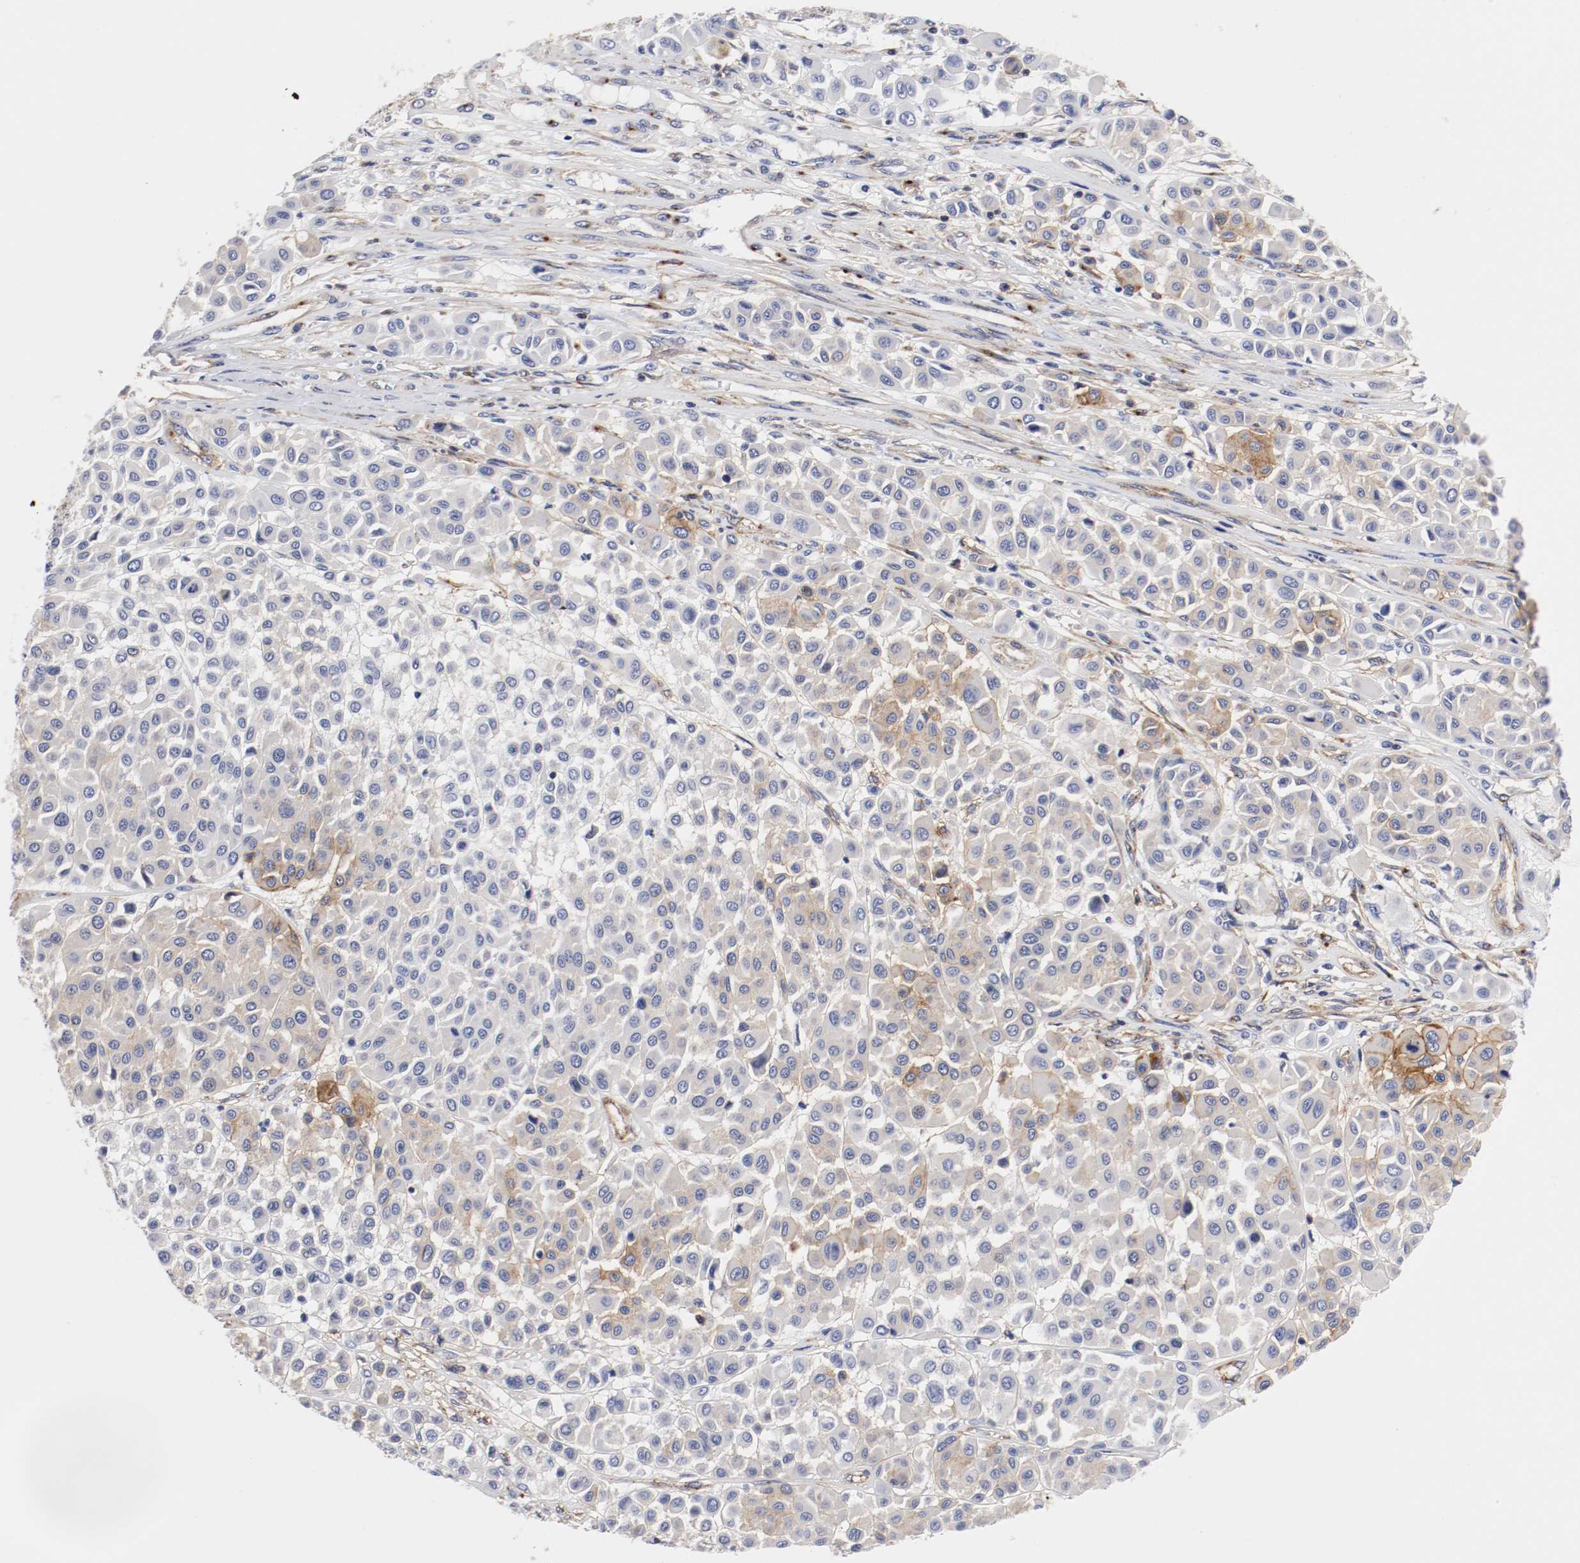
{"staining": {"intensity": "moderate", "quantity": "25%-75%", "location": "cytoplasmic/membranous"}, "tissue": "melanoma", "cell_type": "Tumor cells", "image_type": "cancer", "snomed": [{"axis": "morphology", "description": "Malignant melanoma, Metastatic site"}, {"axis": "topography", "description": "Soft tissue"}], "caption": "DAB (3,3'-diaminobenzidine) immunohistochemical staining of human malignant melanoma (metastatic site) displays moderate cytoplasmic/membranous protein positivity in approximately 25%-75% of tumor cells.", "gene": "IFITM1", "patient": {"sex": "male", "age": 41}}